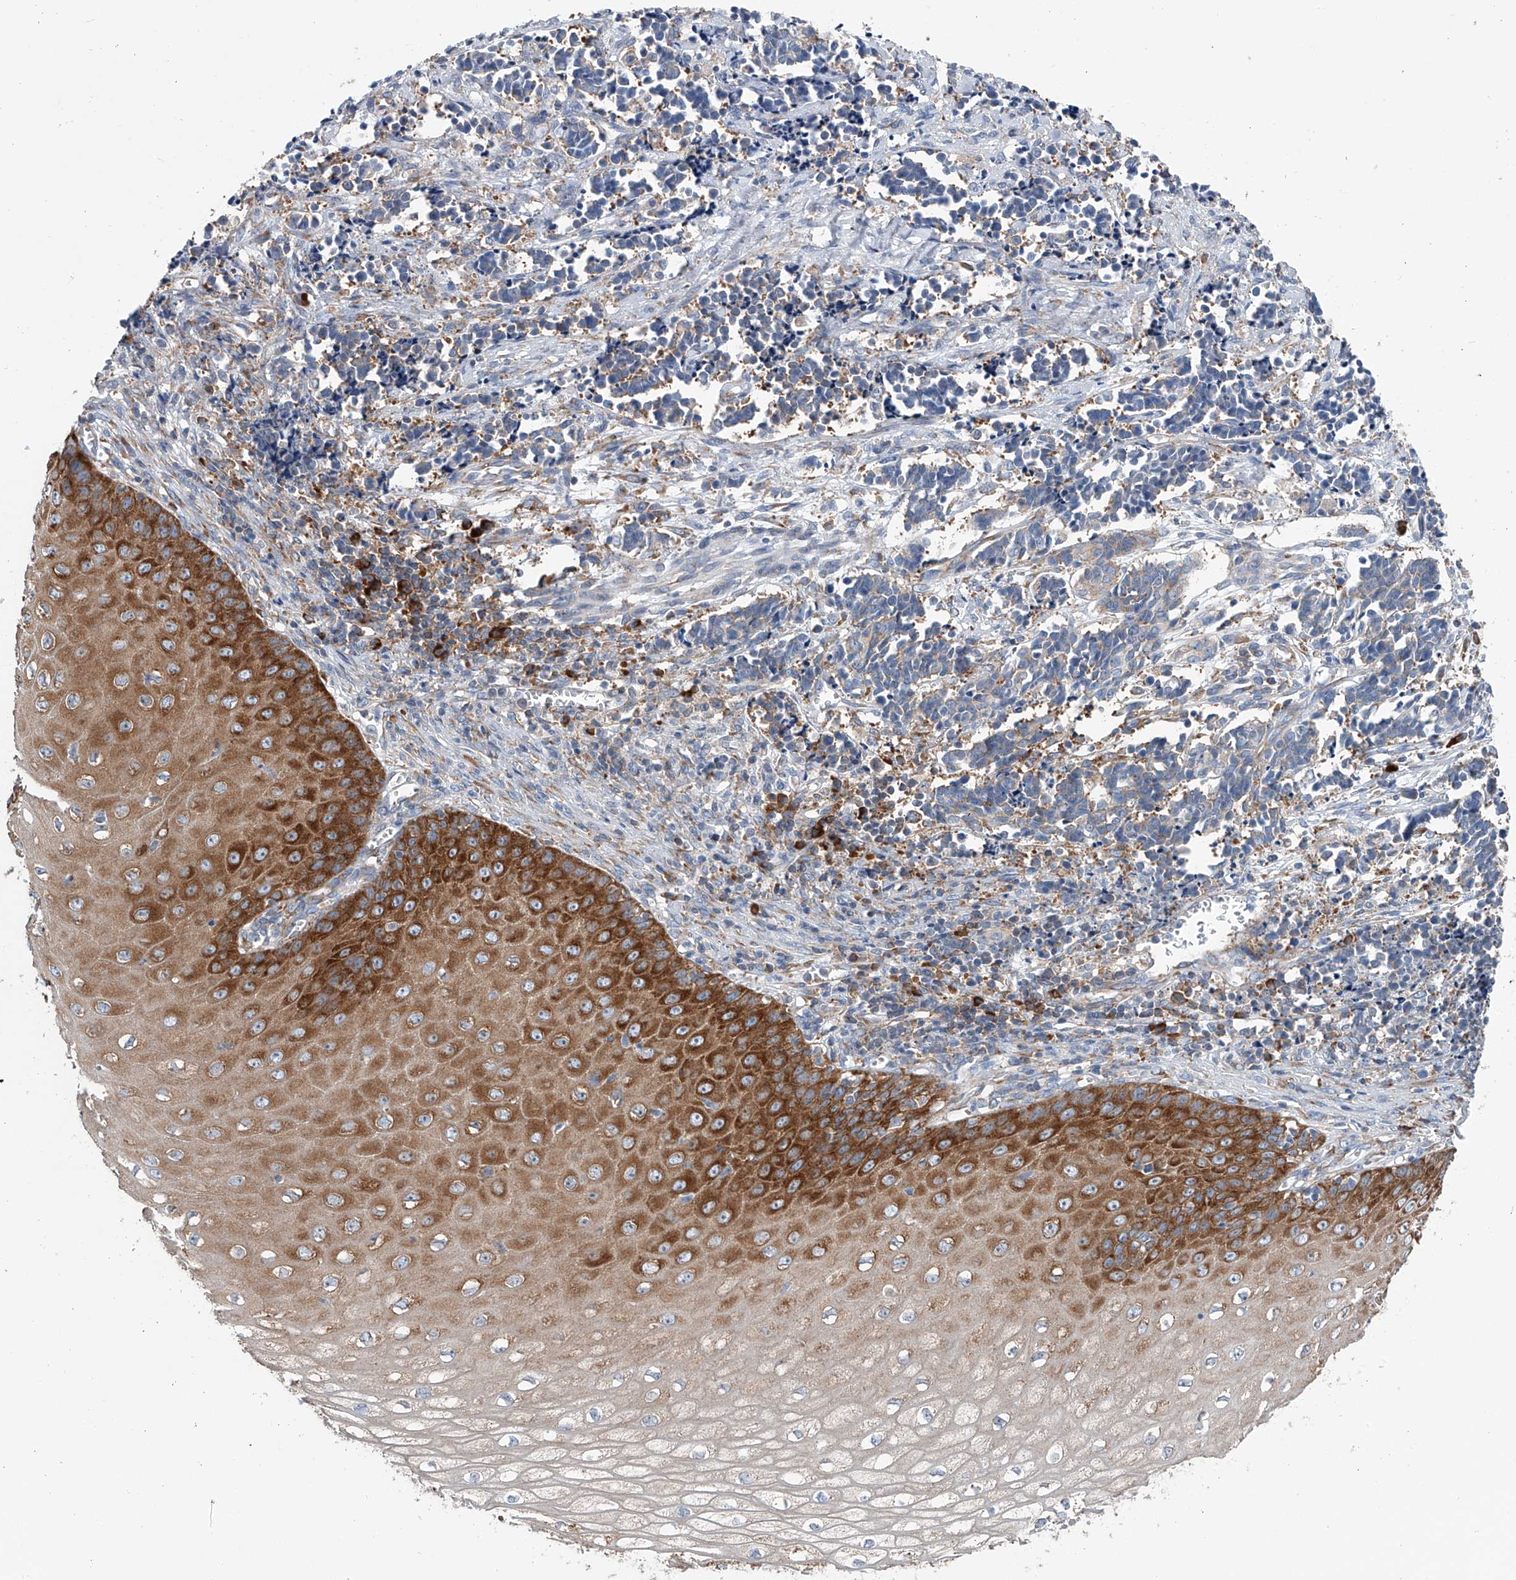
{"staining": {"intensity": "moderate", "quantity": "<25%", "location": "cytoplasmic/membranous"}, "tissue": "cervical cancer", "cell_type": "Tumor cells", "image_type": "cancer", "snomed": [{"axis": "morphology", "description": "Normal tissue, NOS"}, {"axis": "morphology", "description": "Squamous cell carcinoma, NOS"}, {"axis": "topography", "description": "Cervix"}], "caption": "Cervical cancer (squamous cell carcinoma) stained for a protein exhibits moderate cytoplasmic/membranous positivity in tumor cells.", "gene": "RPL26L1", "patient": {"sex": "female", "age": 35}}